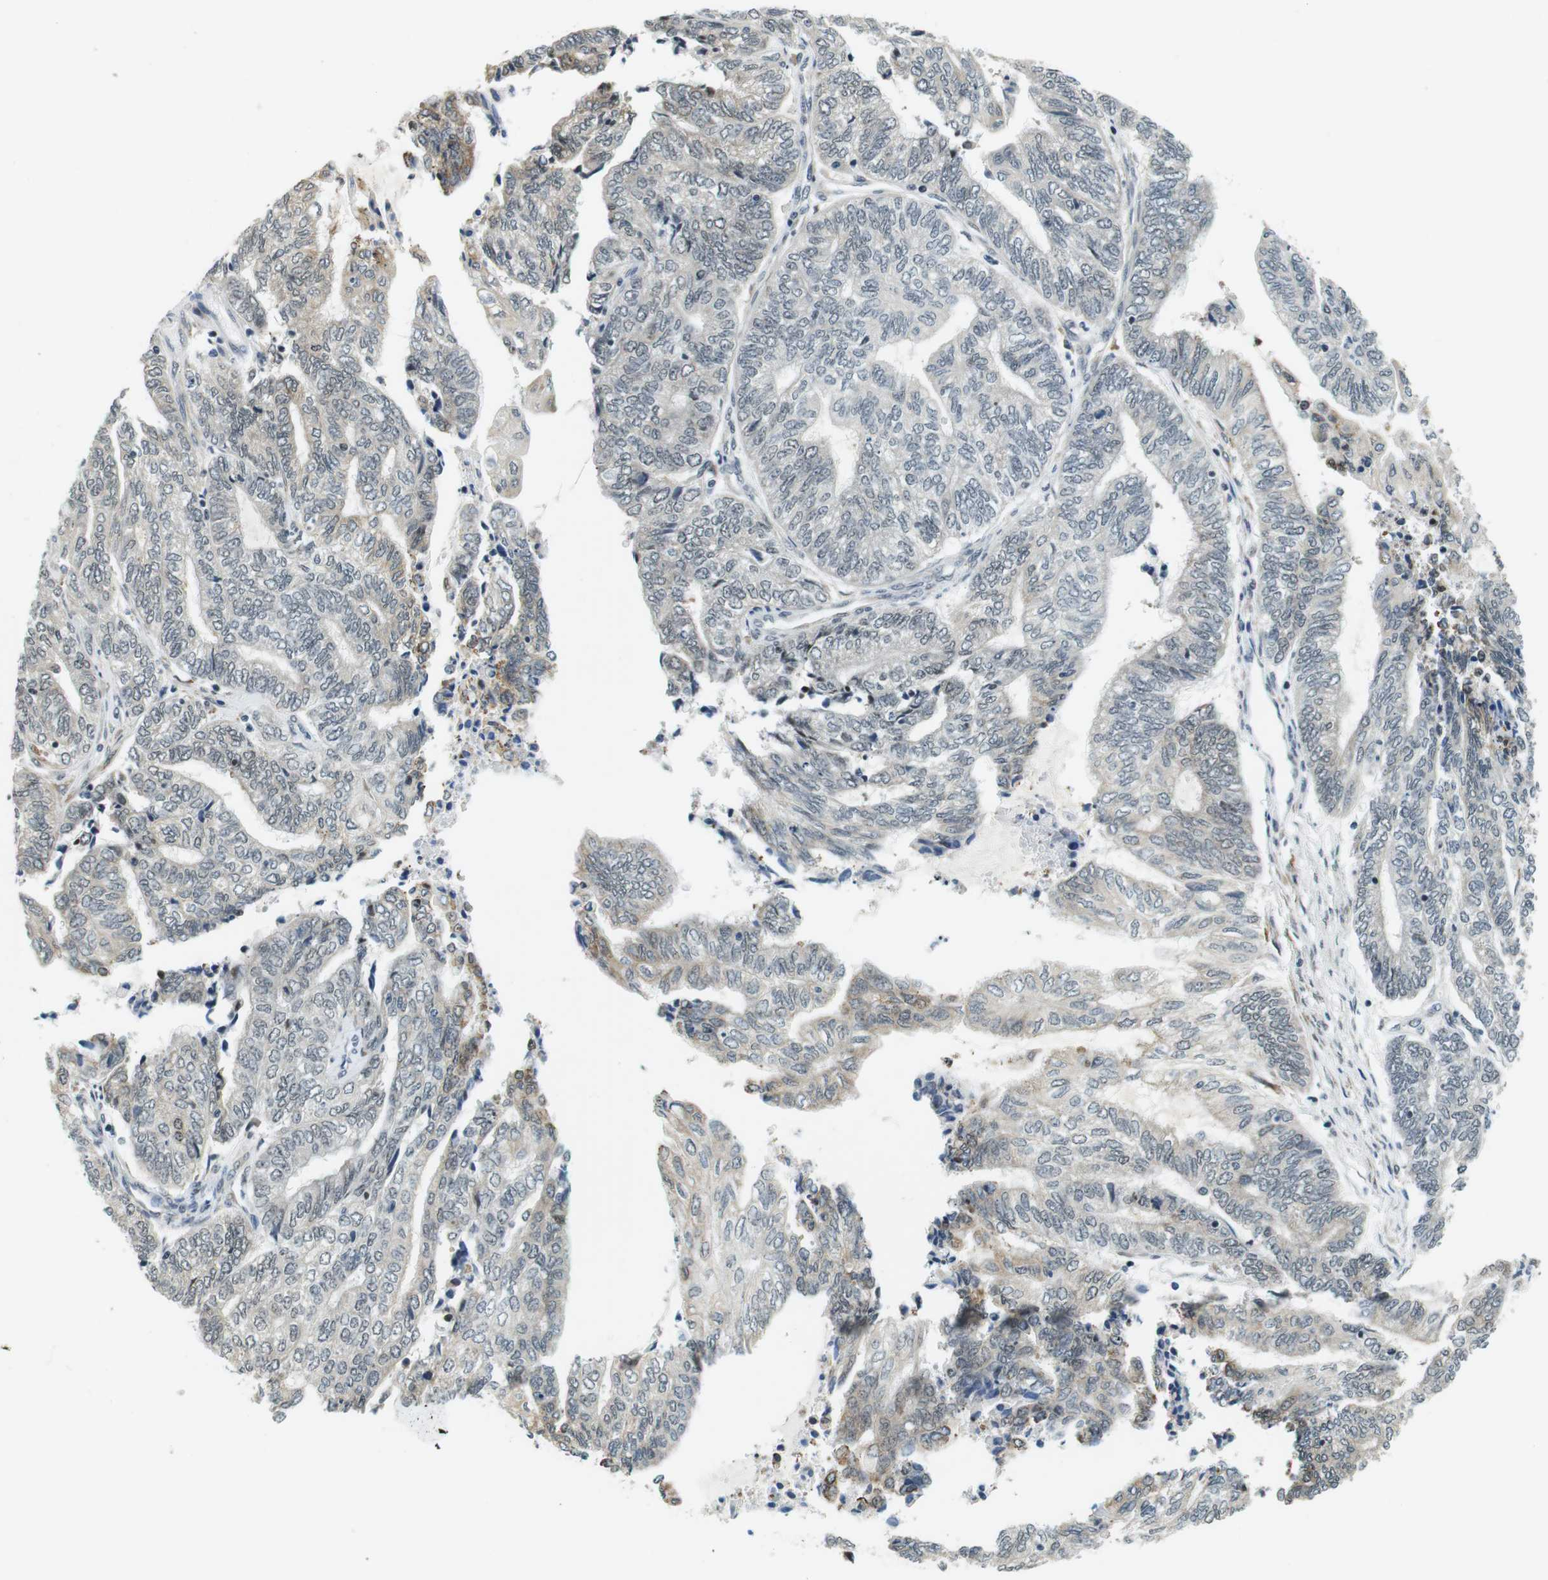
{"staining": {"intensity": "negative", "quantity": "none", "location": "none"}, "tissue": "endometrial cancer", "cell_type": "Tumor cells", "image_type": "cancer", "snomed": [{"axis": "morphology", "description": "Adenocarcinoma, NOS"}, {"axis": "topography", "description": "Uterus"}, {"axis": "topography", "description": "Endometrium"}], "caption": "This is a photomicrograph of immunohistochemistry (IHC) staining of adenocarcinoma (endometrial), which shows no staining in tumor cells.", "gene": "RNF38", "patient": {"sex": "female", "age": 70}}